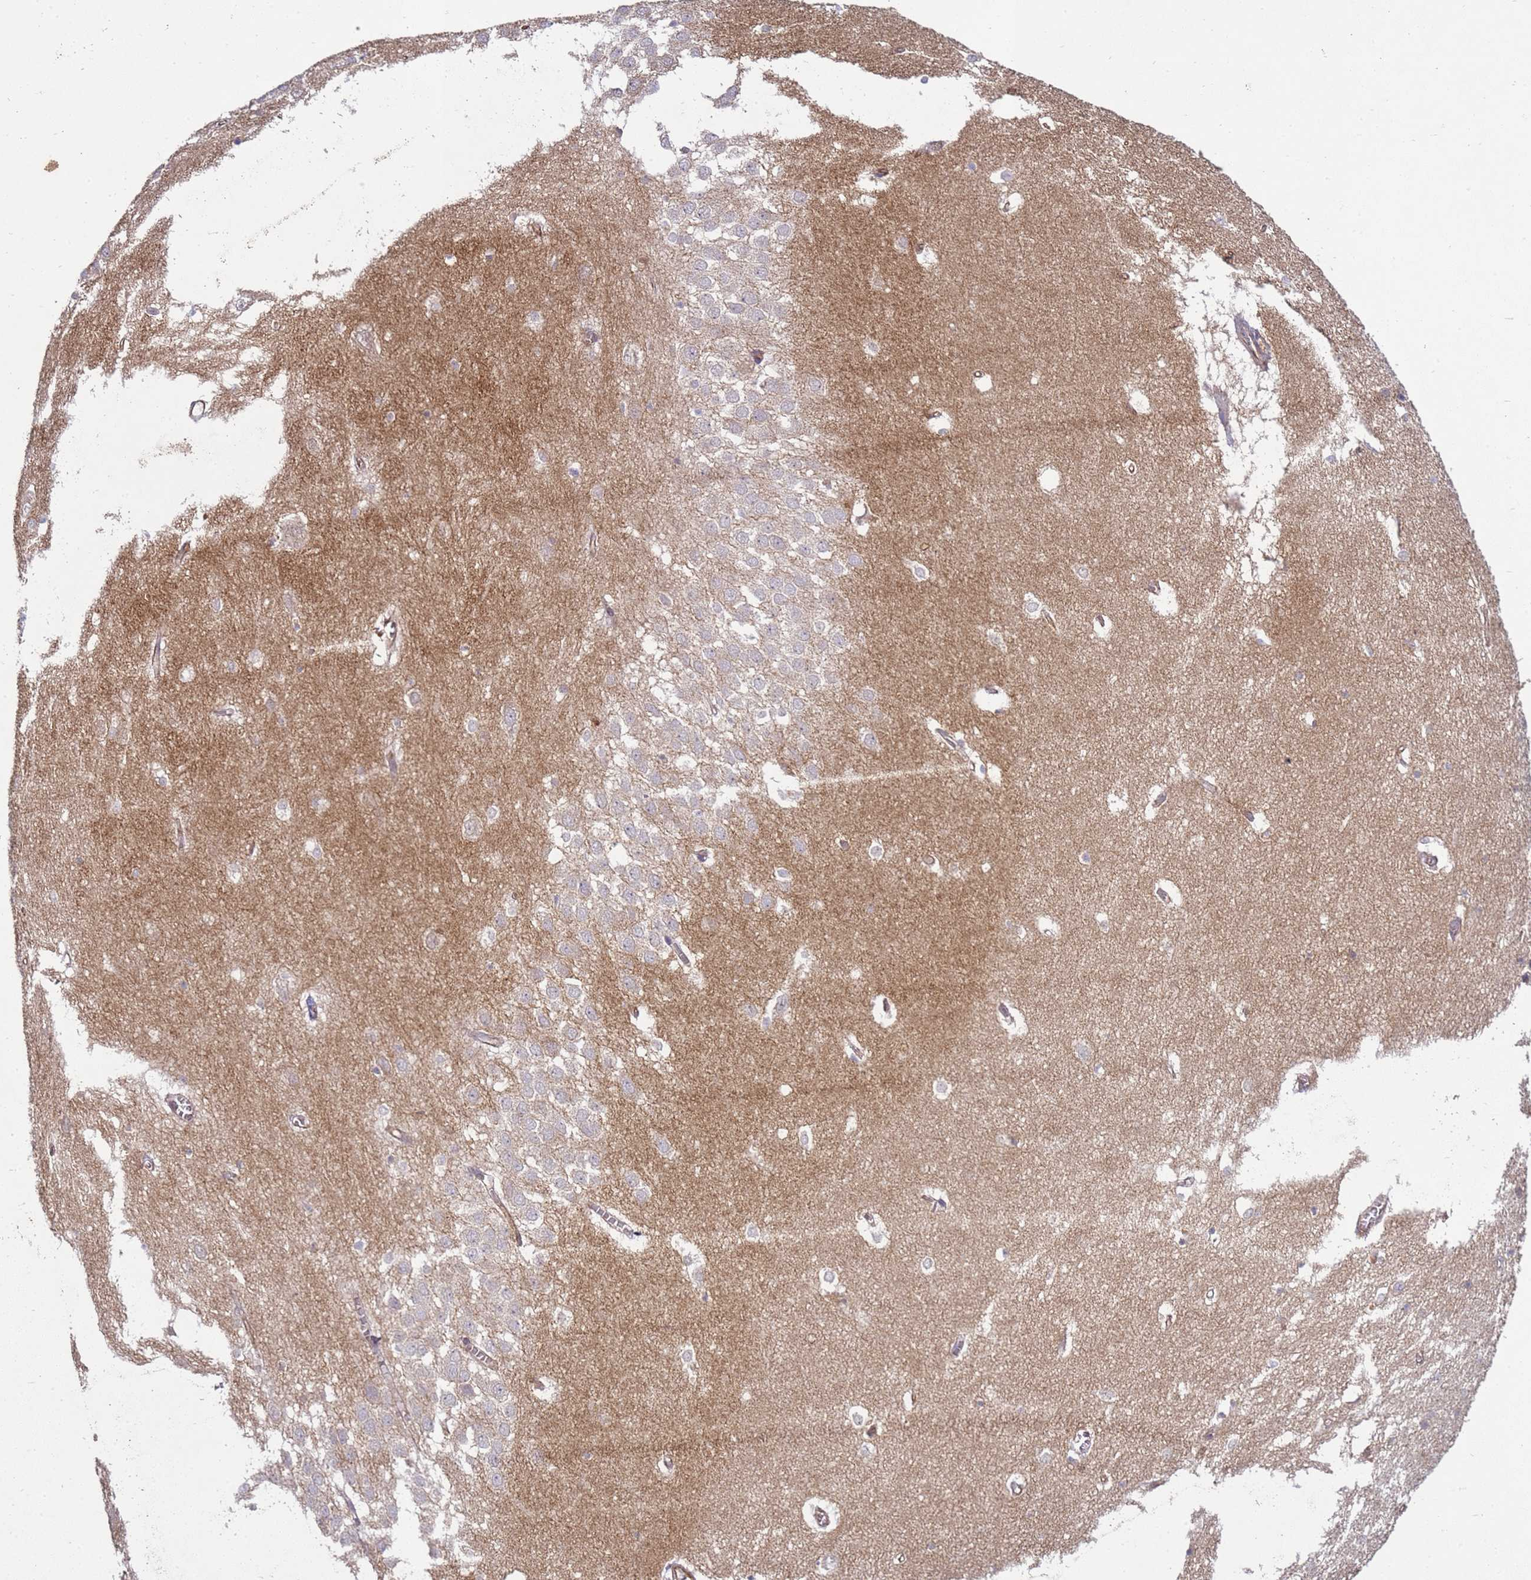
{"staining": {"intensity": "weak", "quantity": "<25%", "location": "cytoplasmic/membranous"}, "tissue": "hippocampus", "cell_type": "Glial cells", "image_type": "normal", "snomed": [{"axis": "morphology", "description": "Normal tissue, NOS"}, {"axis": "topography", "description": "Hippocampus"}], "caption": "Immunohistochemical staining of normal human hippocampus shows no significant staining in glial cells.", "gene": "SGIP1", "patient": {"sex": "female", "age": 64}}